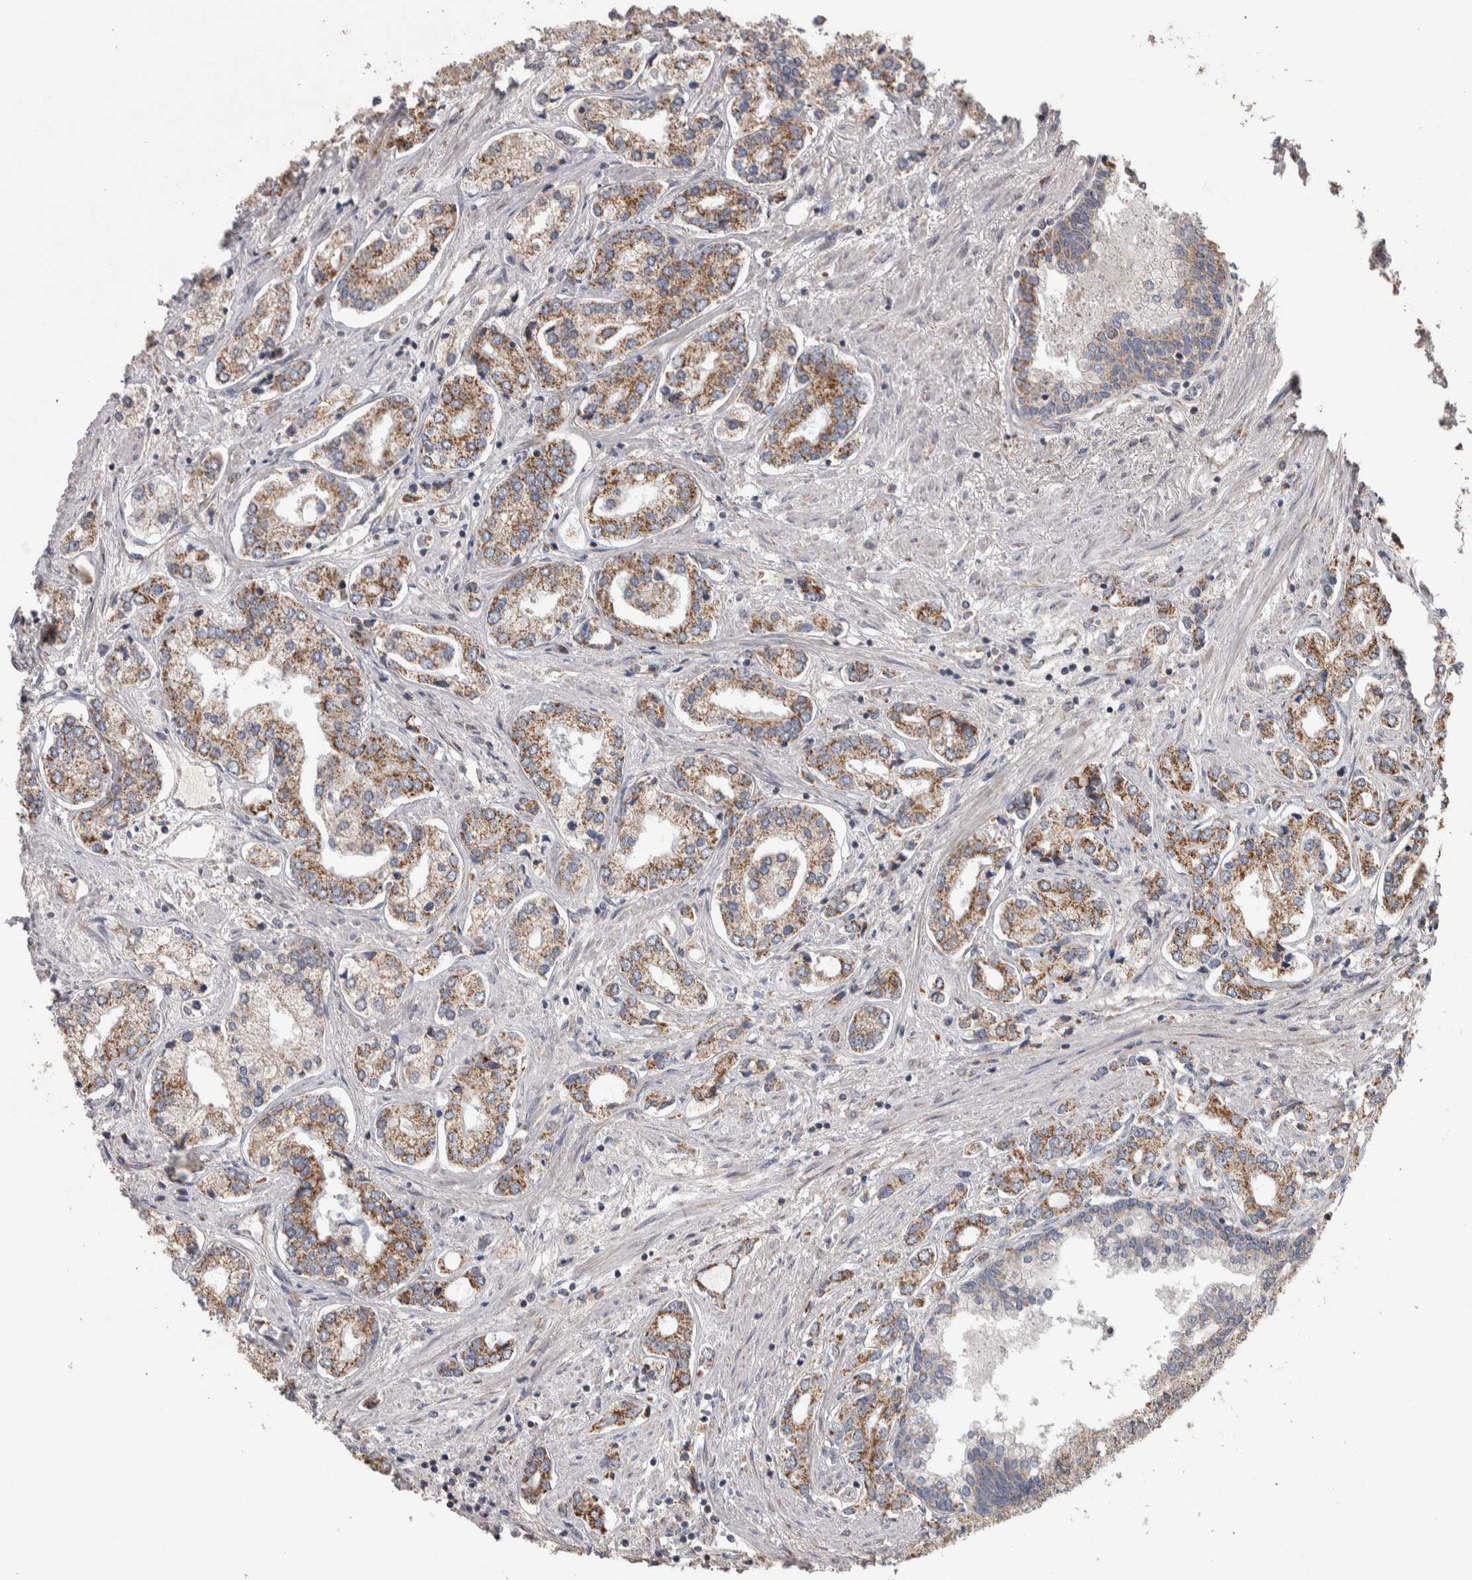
{"staining": {"intensity": "moderate", "quantity": ">75%", "location": "cytoplasmic/membranous"}, "tissue": "prostate cancer", "cell_type": "Tumor cells", "image_type": "cancer", "snomed": [{"axis": "morphology", "description": "Adenocarcinoma, High grade"}, {"axis": "topography", "description": "Prostate"}], "caption": "A high-resolution image shows IHC staining of prostate cancer, which displays moderate cytoplasmic/membranous staining in about >75% of tumor cells. The protein of interest is shown in brown color, while the nuclei are stained blue.", "gene": "SCO1", "patient": {"sex": "male", "age": 66}}